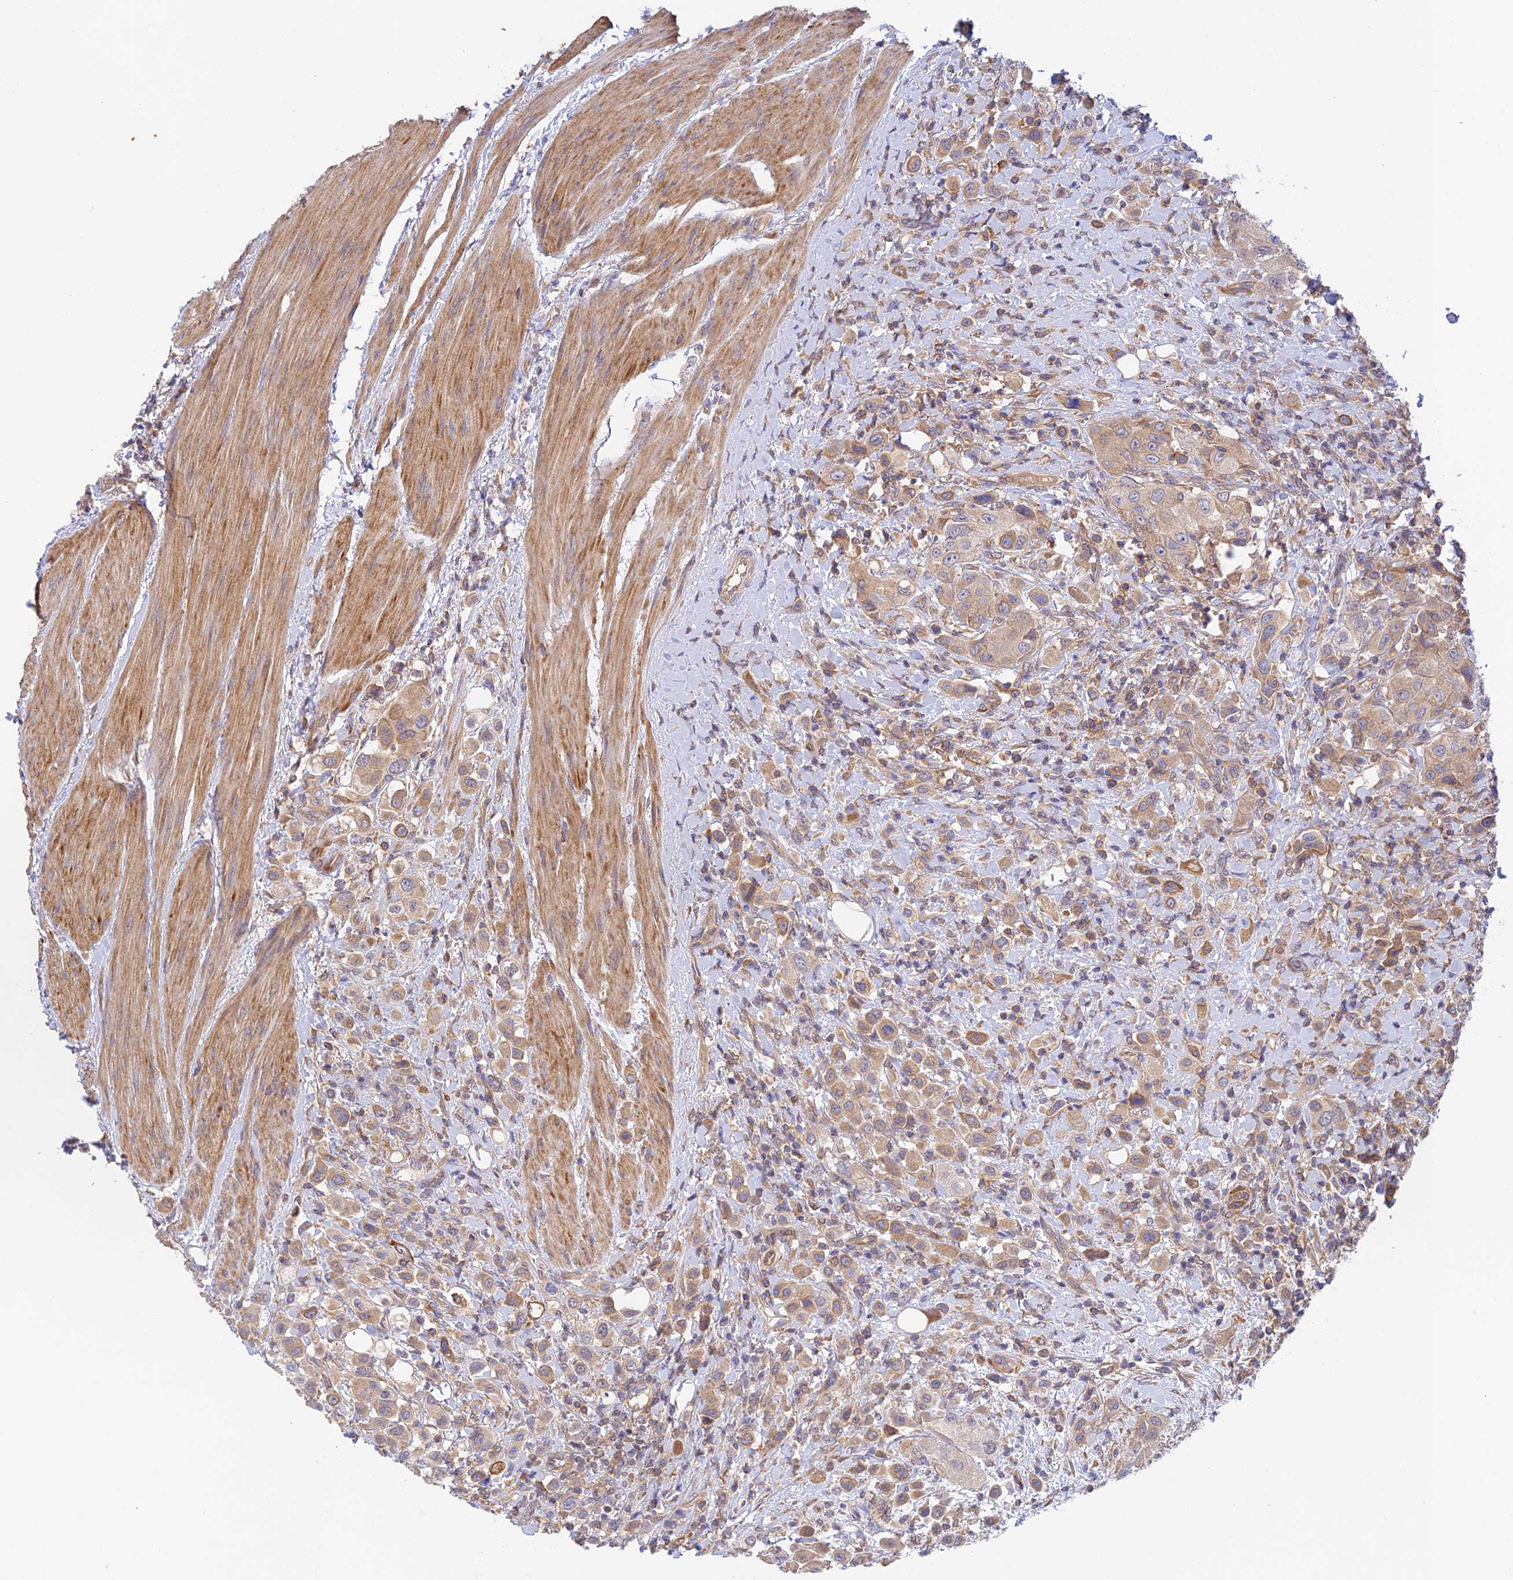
{"staining": {"intensity": "weak", "quantity": ">75%", "location": "cytoplasmic/membranous"}, "tissue": "urothelial cancer", "cell_type": "Tumor cells", "image_type": "cancer", "snomed": [{"axis": "morphology", "description": "Urothelial carcinoma, High grade"}, {"axis": "topography", "description": "Urinary bladder"}], "caption": "Urothelial cancer was stained to show a protein in brown. There is low levels of weak cytoplasmic/membranous positivity in about >75% of tumor cells. Using DAB (brown) and hematoxylin (blue) stains, captured at high magnification using brightfield microscopy.", "gene": "MYO9A", "patient": {"sex": "male", "age": 50}}